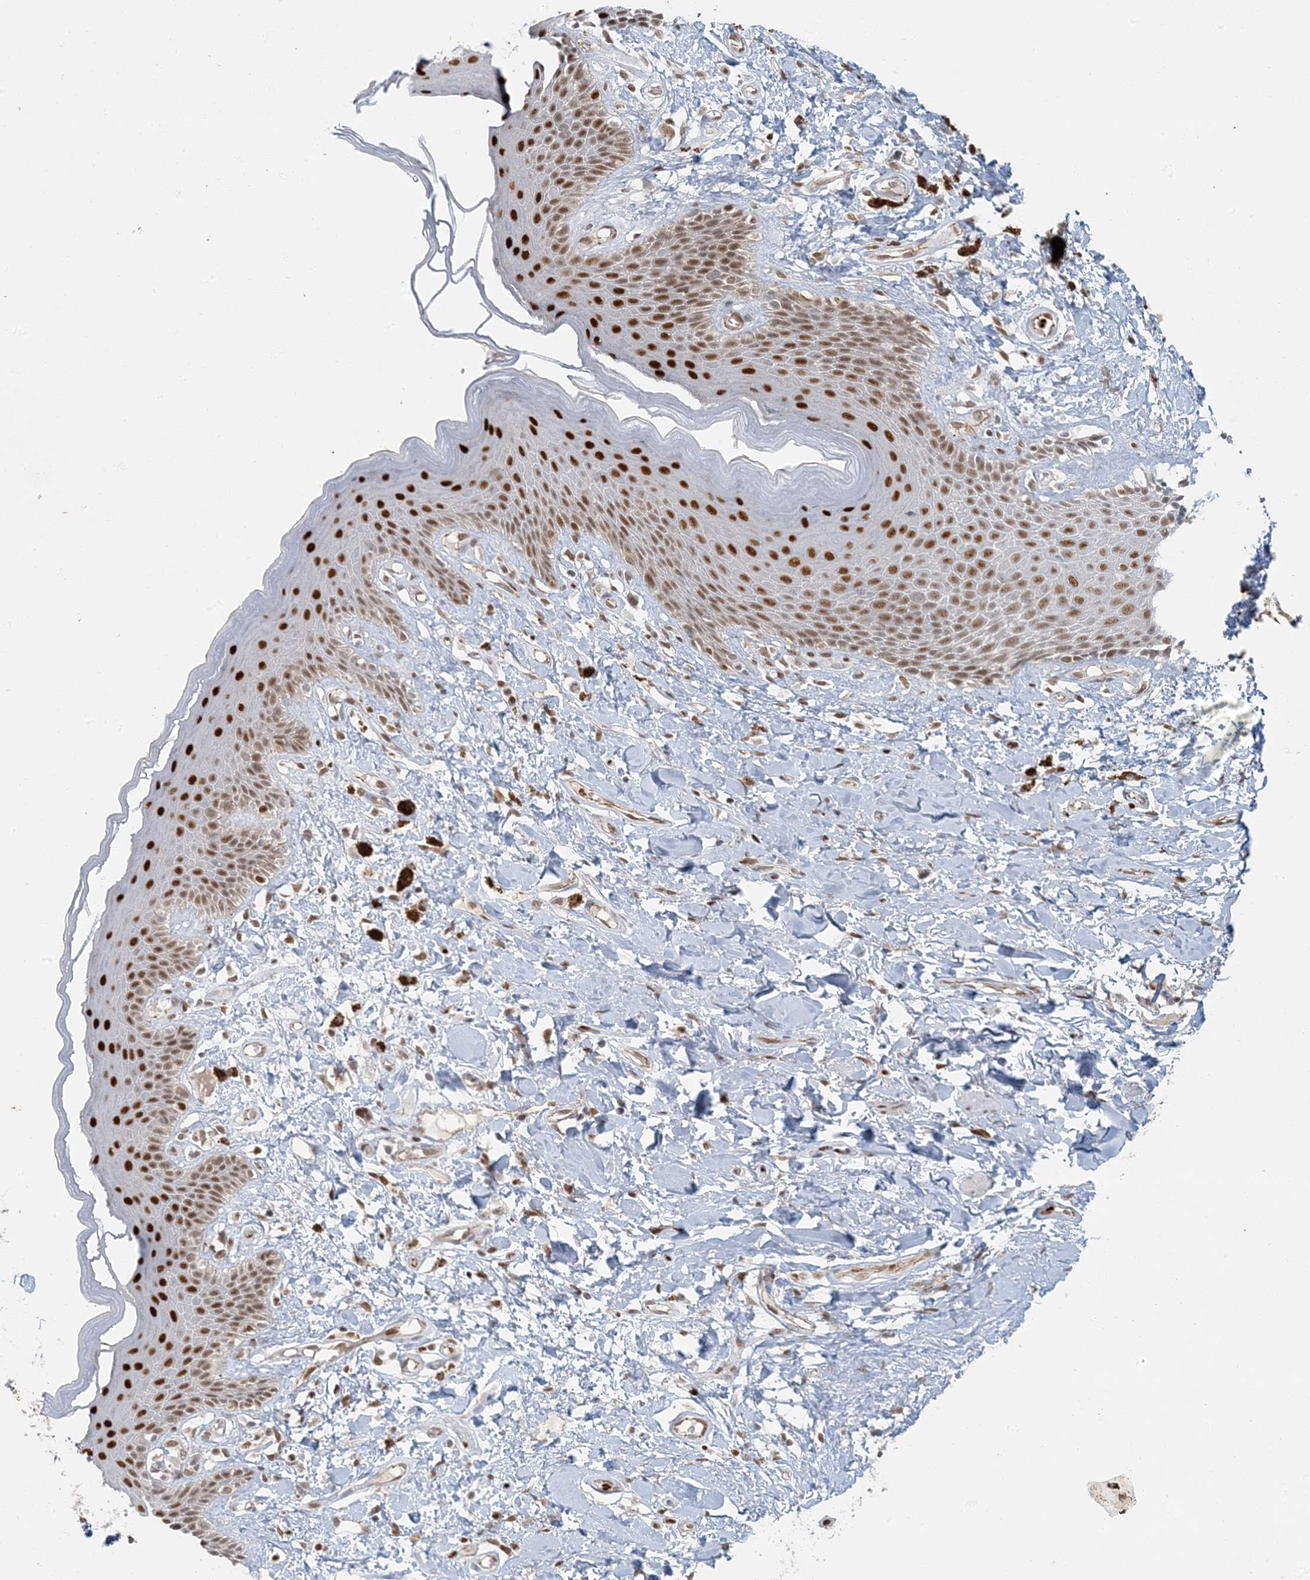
{"staining": {"intensity": "strong", "quantity": "25%-75%", "location": "nuclear"}, "tissue": "skin", "cell_type": "Epidermal cells", "image_type": "normal", "snomed": [{"axis": "morphology", "description": "Normal tissue, NOS"}, {"axis": "topography", "description": "Anal"}], "caption": "IHC image of unremarkable skin stained for a protein (brown), which demonstrates high levels of strong nuclear expression in approximately 25%-75% of epidermal cells.", "gene": "AK9", "patient": {"sex": "female", "age": 78}}